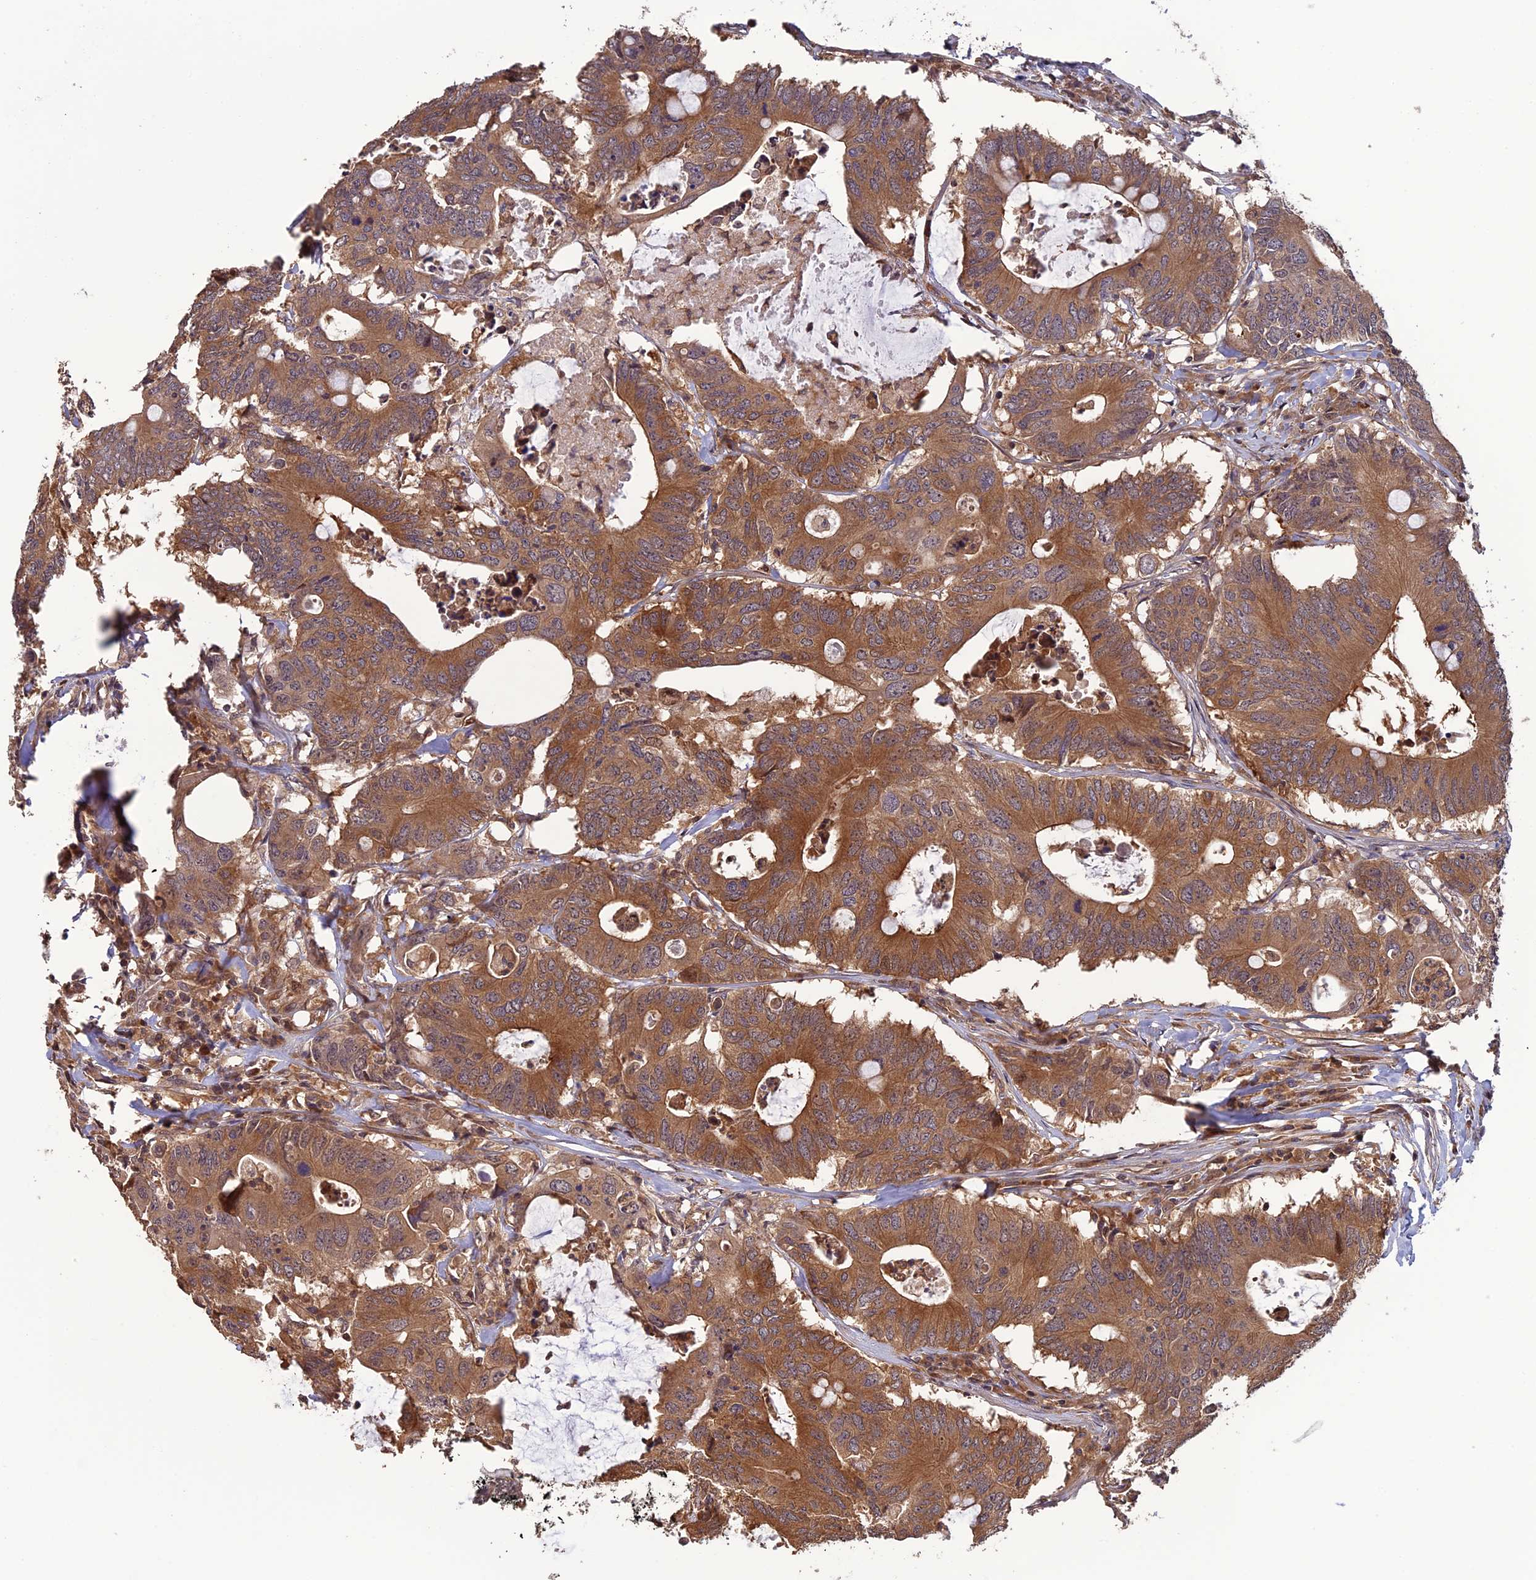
{"staining": {"intensity": "moderate", "quantity": ">75%", "location": "cytoplasmic/membranous"}, "tissue": "colorectal cancer", "cell_type": "Tumor cells", "image_type": "cancer", "snomed": [{"axis": "morphology", "description": "Adenocarcinoma, NOS"}, {"axis": "topography", "description": "Colon"}], "caption": "A high-resolution micrograph shows IHC staining of colorectal cancer (adenocarcinoma), which reveals moderate cytoplasmic/membranous staining in approximately >75% of tumor cells.", "gene": "LIN37", "patient": {"sex": "male", "age": 71}}